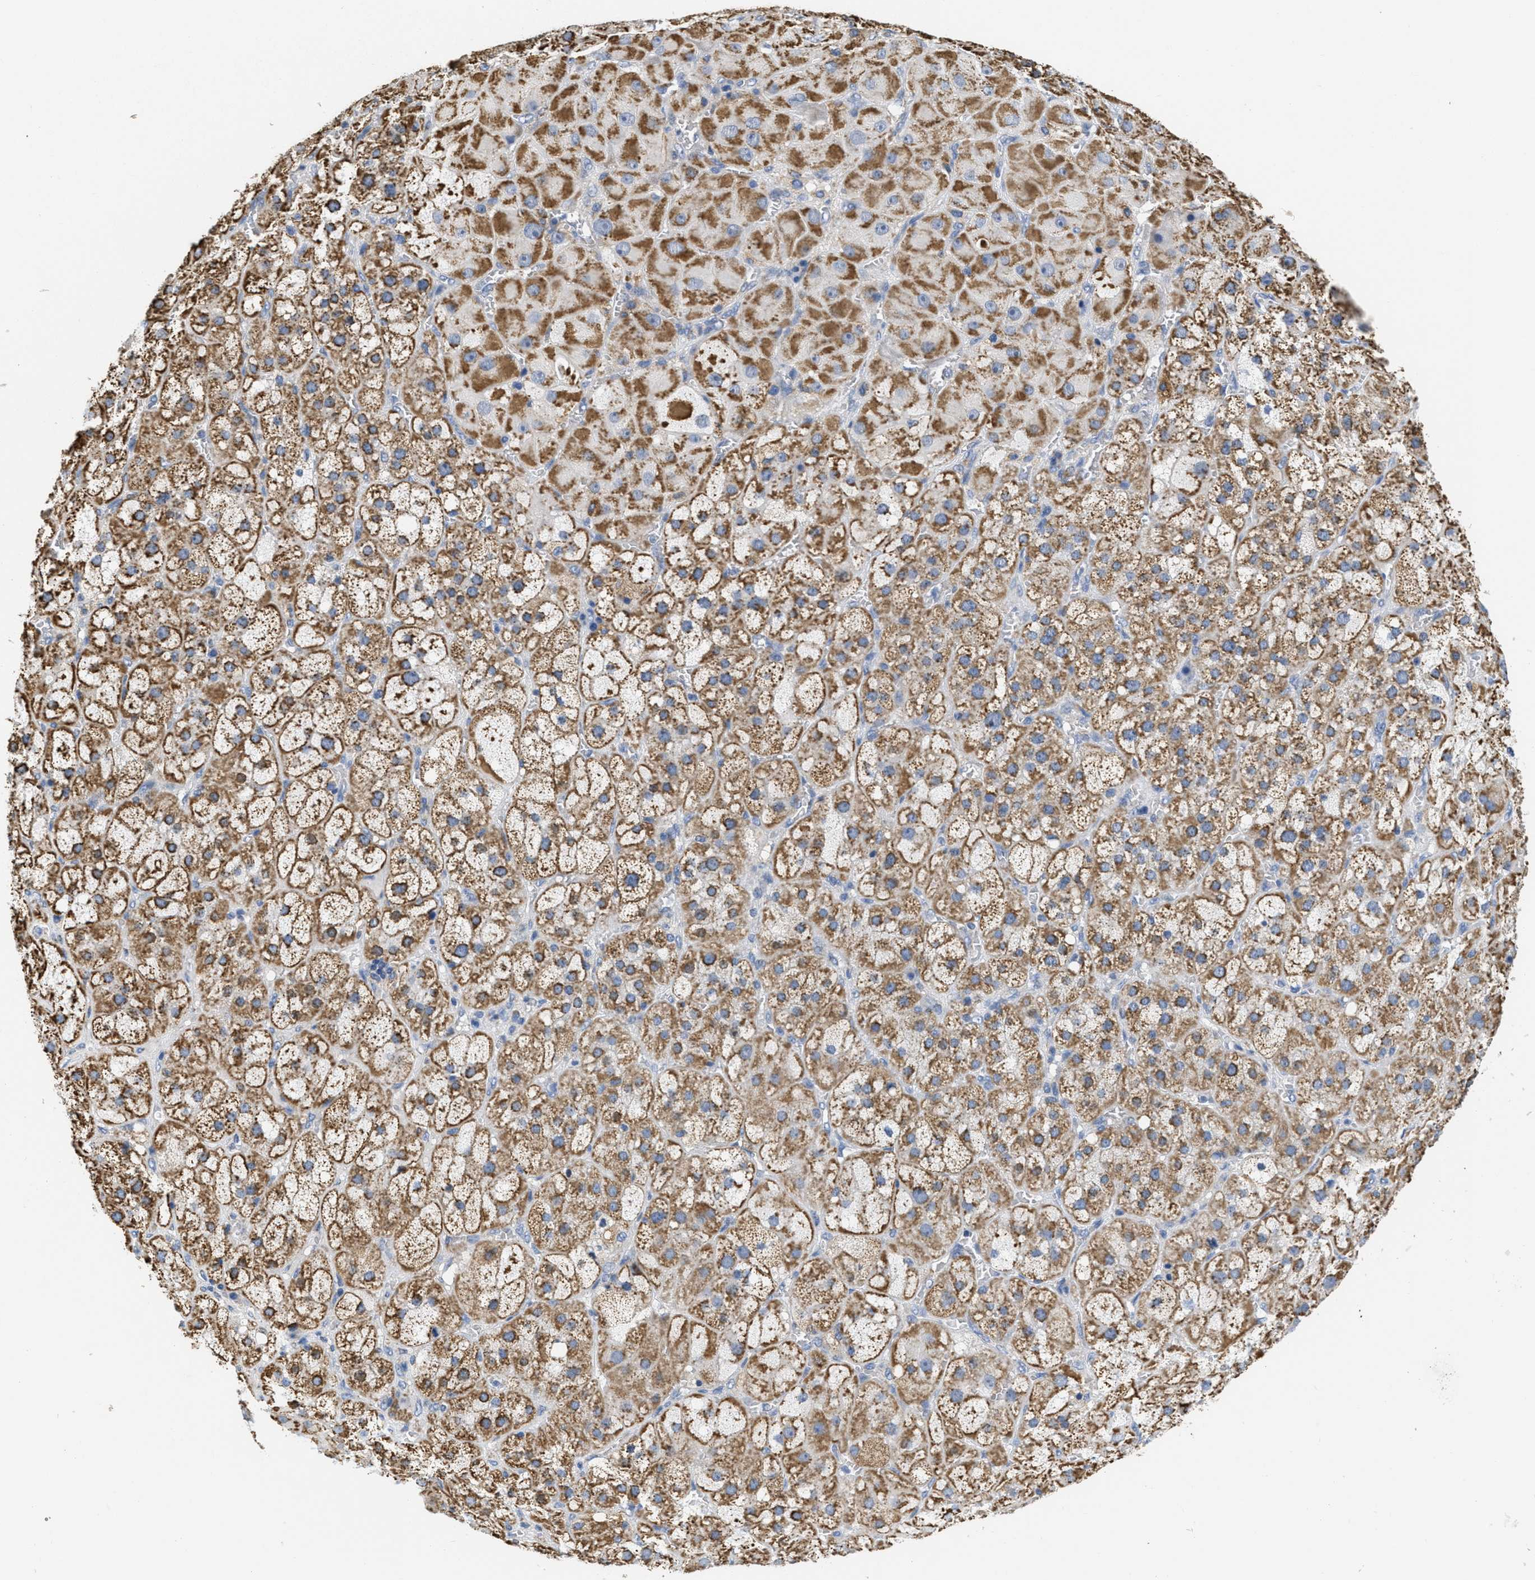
{"staining": {"intensity": "strong", "quantity": ">75%", "location": "cytoplasmic/membranous"}, "tissue": "adrenal gland", "cell_type": "Glandular cells", "image_type": "normal", "snomed": [{"axis": "morphology", "description": "Normal tissue, NOS"}, {"axis": "topography", "description": "Adrenal gland"}], "caption": "DAB (3,3'-diaminobenzidine) immunohistochemical staining of normal human adrenal gland exhibits strong cytoplasmic/membranous protein positivity in about >75% of glandular cells.", "gene": "KCNJ5", "patient": {"sex": "female", "age": 47}}